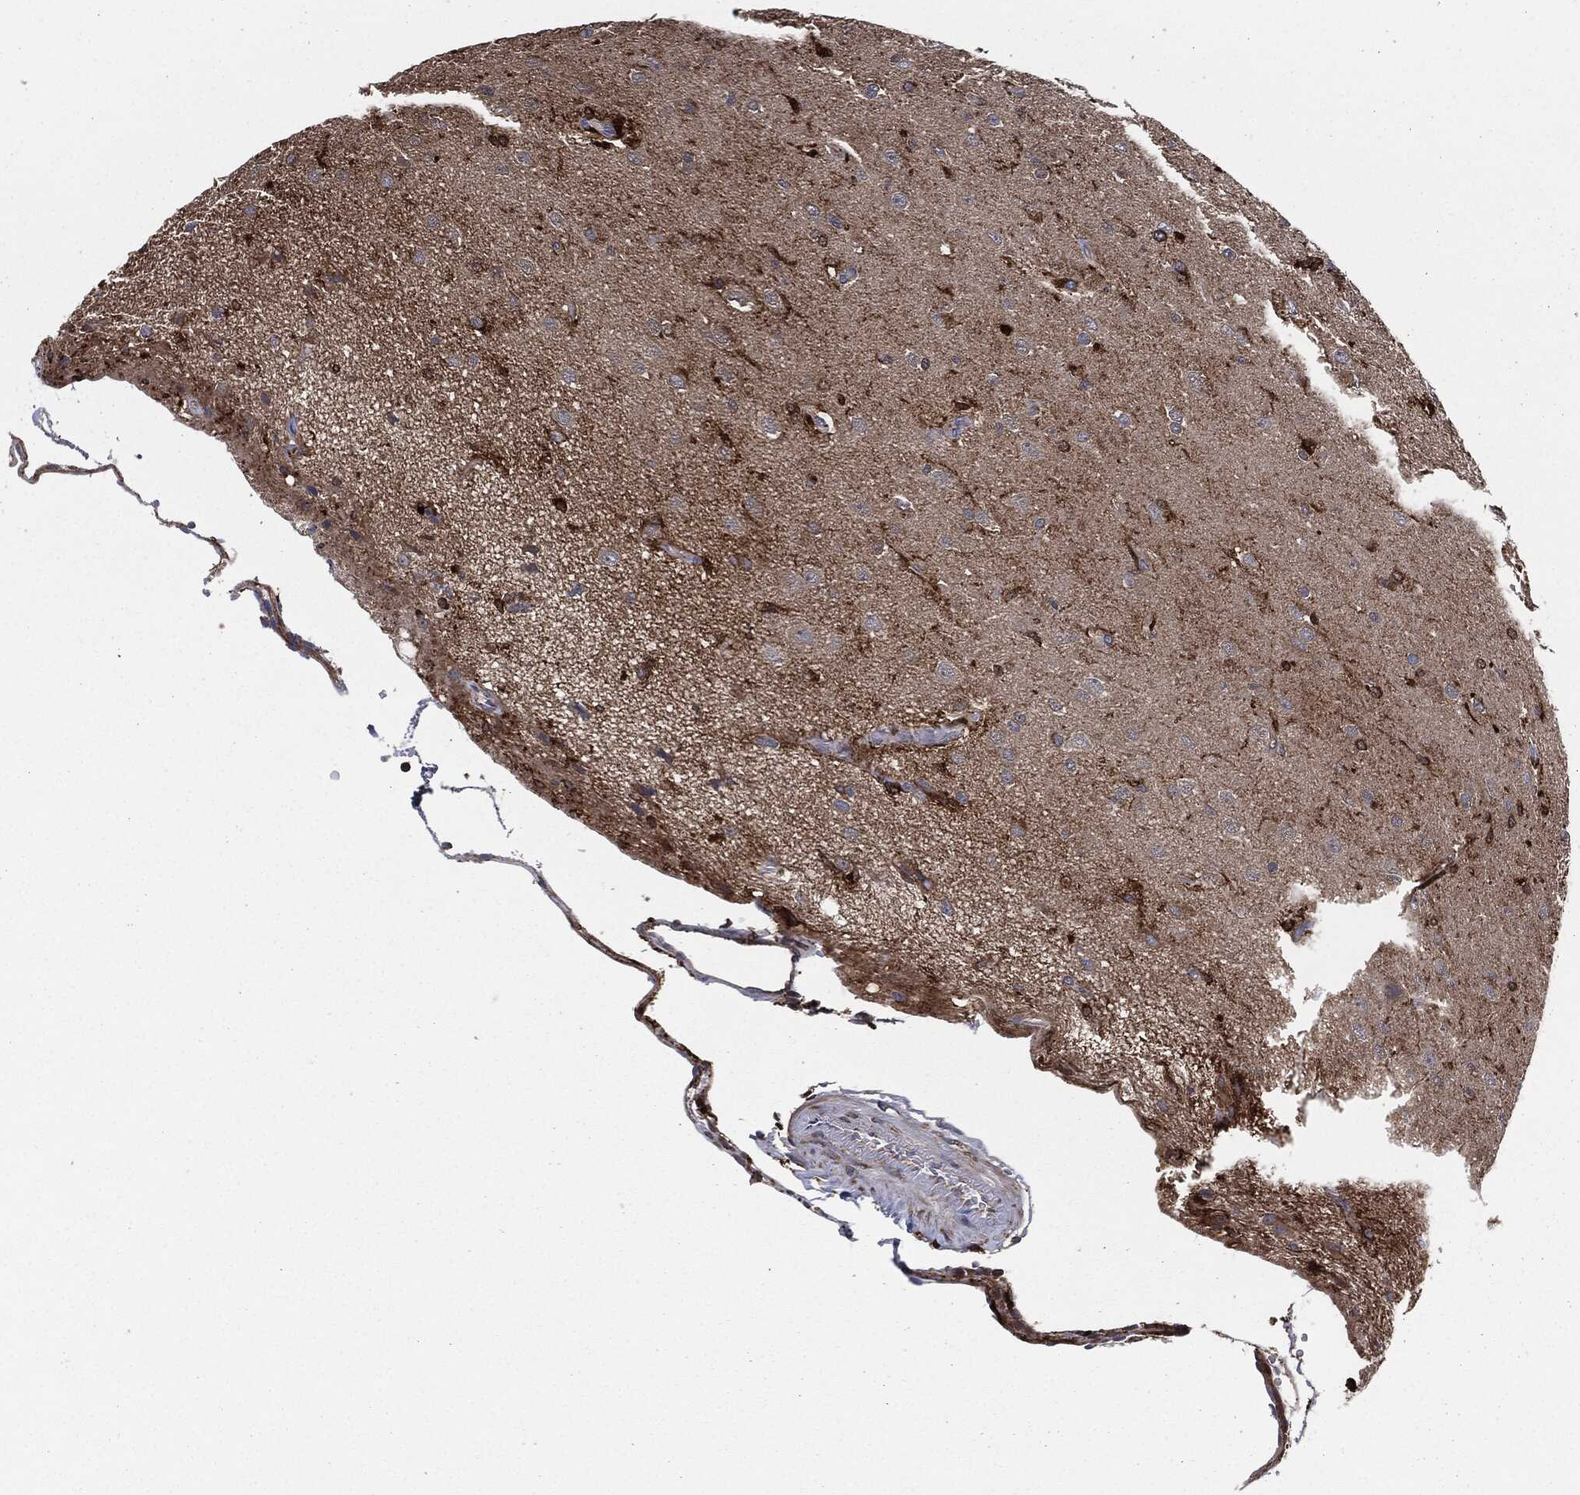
{"staining": {"intensity": "strong", "quantity": "25%-75%", "location": "cytoplasmic/membranous"}, "tissue": "glioma", "cell_type": "Tumor cells", "image_type": "cancer", "snomed": [{"axis": "morphology", "description": "Glioma, malignant, High grade"}, {"axis": "topography", "description": "Brain"}], "caption": "High-magnification brightfield microscopy of malignant high-grade glioma stained with DAB (brown) and counterstained with hematoxylin (blue). tumor cells exhibit strong cytoplasmic/membranous expression is seen in approximately25%-75% of cells.", "gene": "TMEM11", "patient": {"sex": "male", "age": 56}}